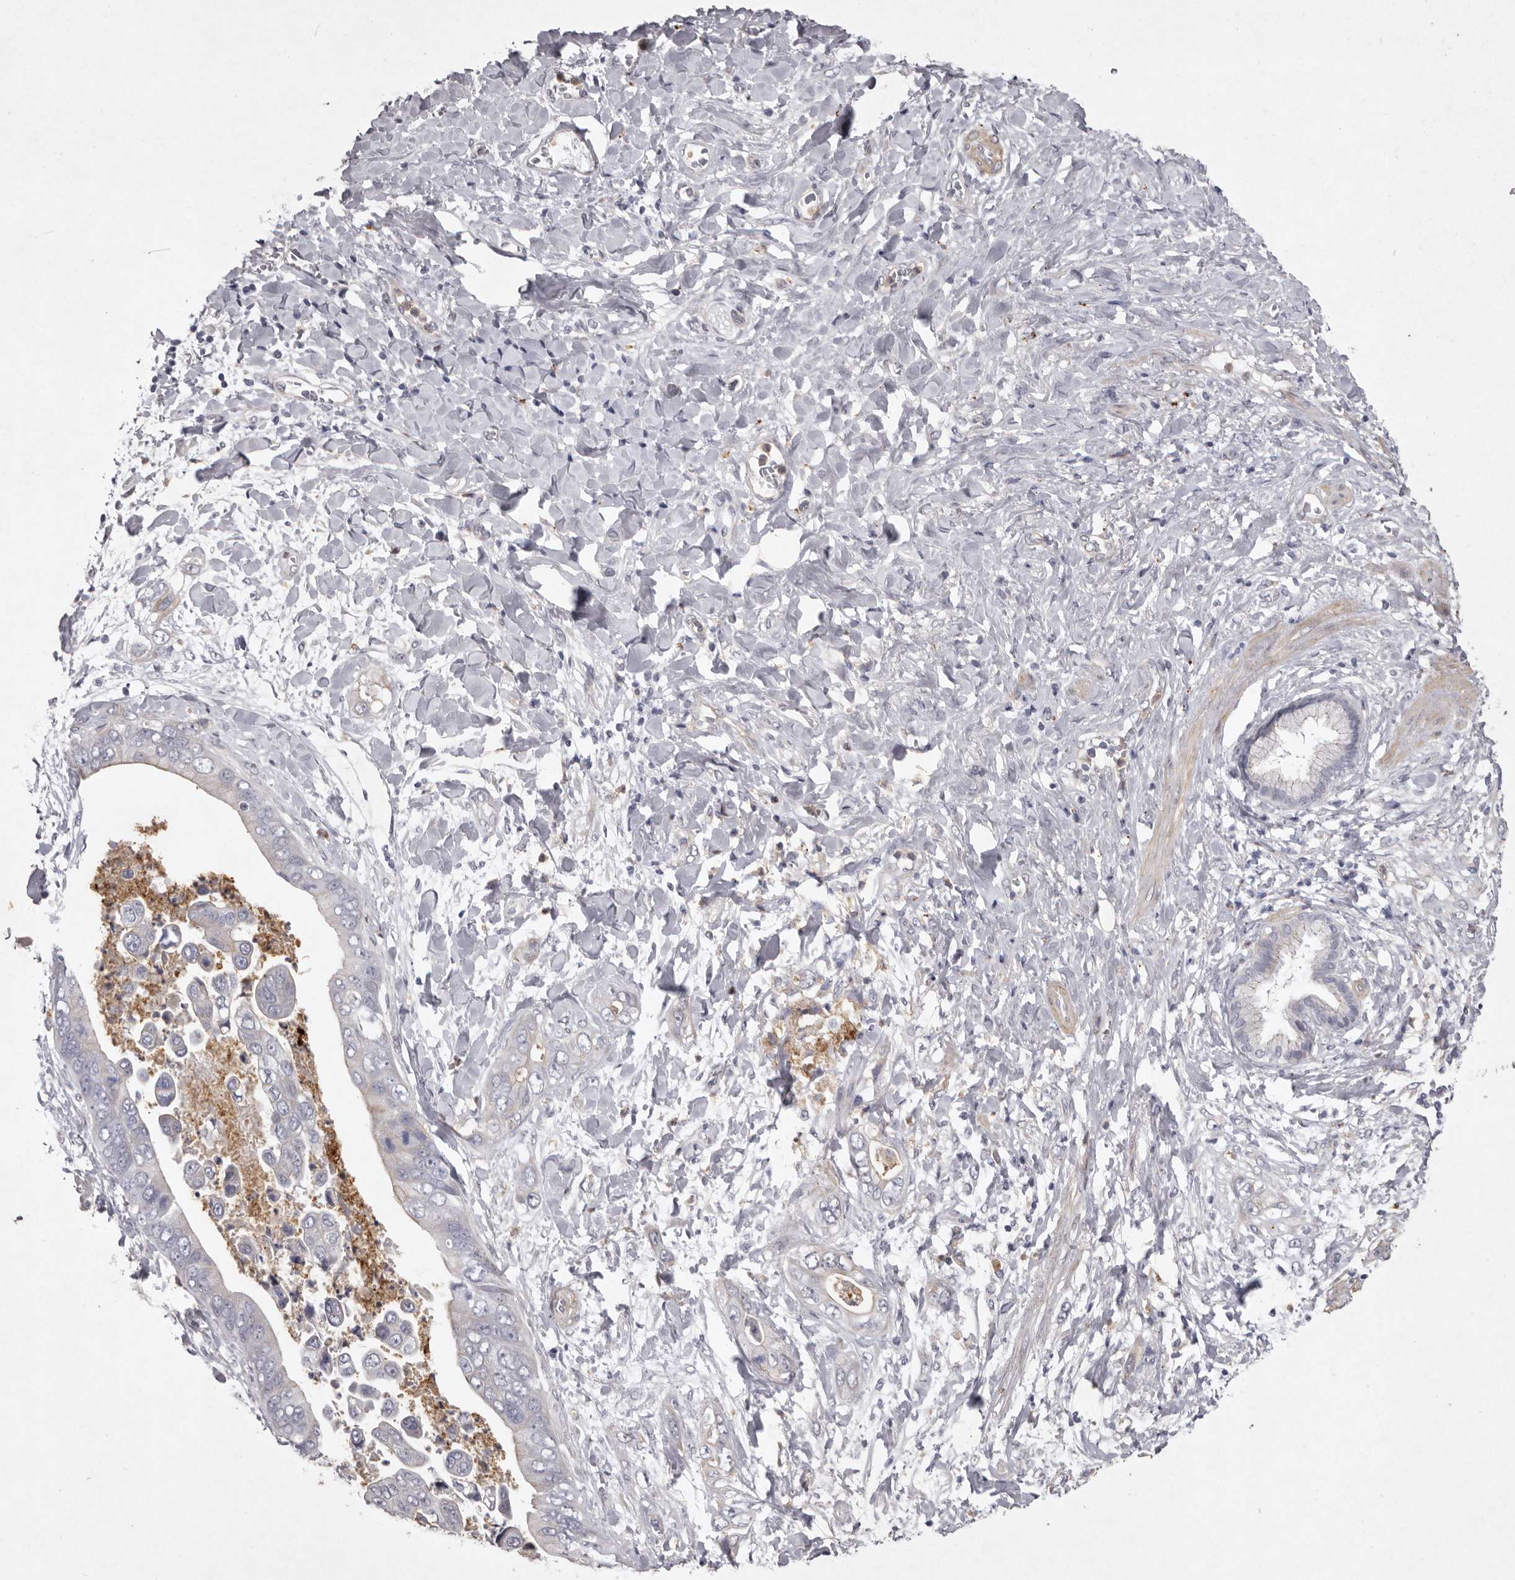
{"staining": {"intensity": "negative", "quantity": "none", "location": "none"}, "tissue": "pancreatic cancer", "cell_type": "Tumor cells", "image_type": "cancer", "snomed": [{"axis": "morphology", "description": "Adenocarcinoma, NOS"}, {"axis": "topography", "description": "Pancreas"}], "caption": "Adenocarcinoma (pancreatic) was stained to show a protein in brown. There is no significant staining in tumor cells. (Stains: DAB immunohistochemistry (IHC) with hematoxylin counter stain, Microscopy: brightfield microscopy at high magnification).", "gene": "NKAIN4", "patient": {"sex": "female", "age": 78}}